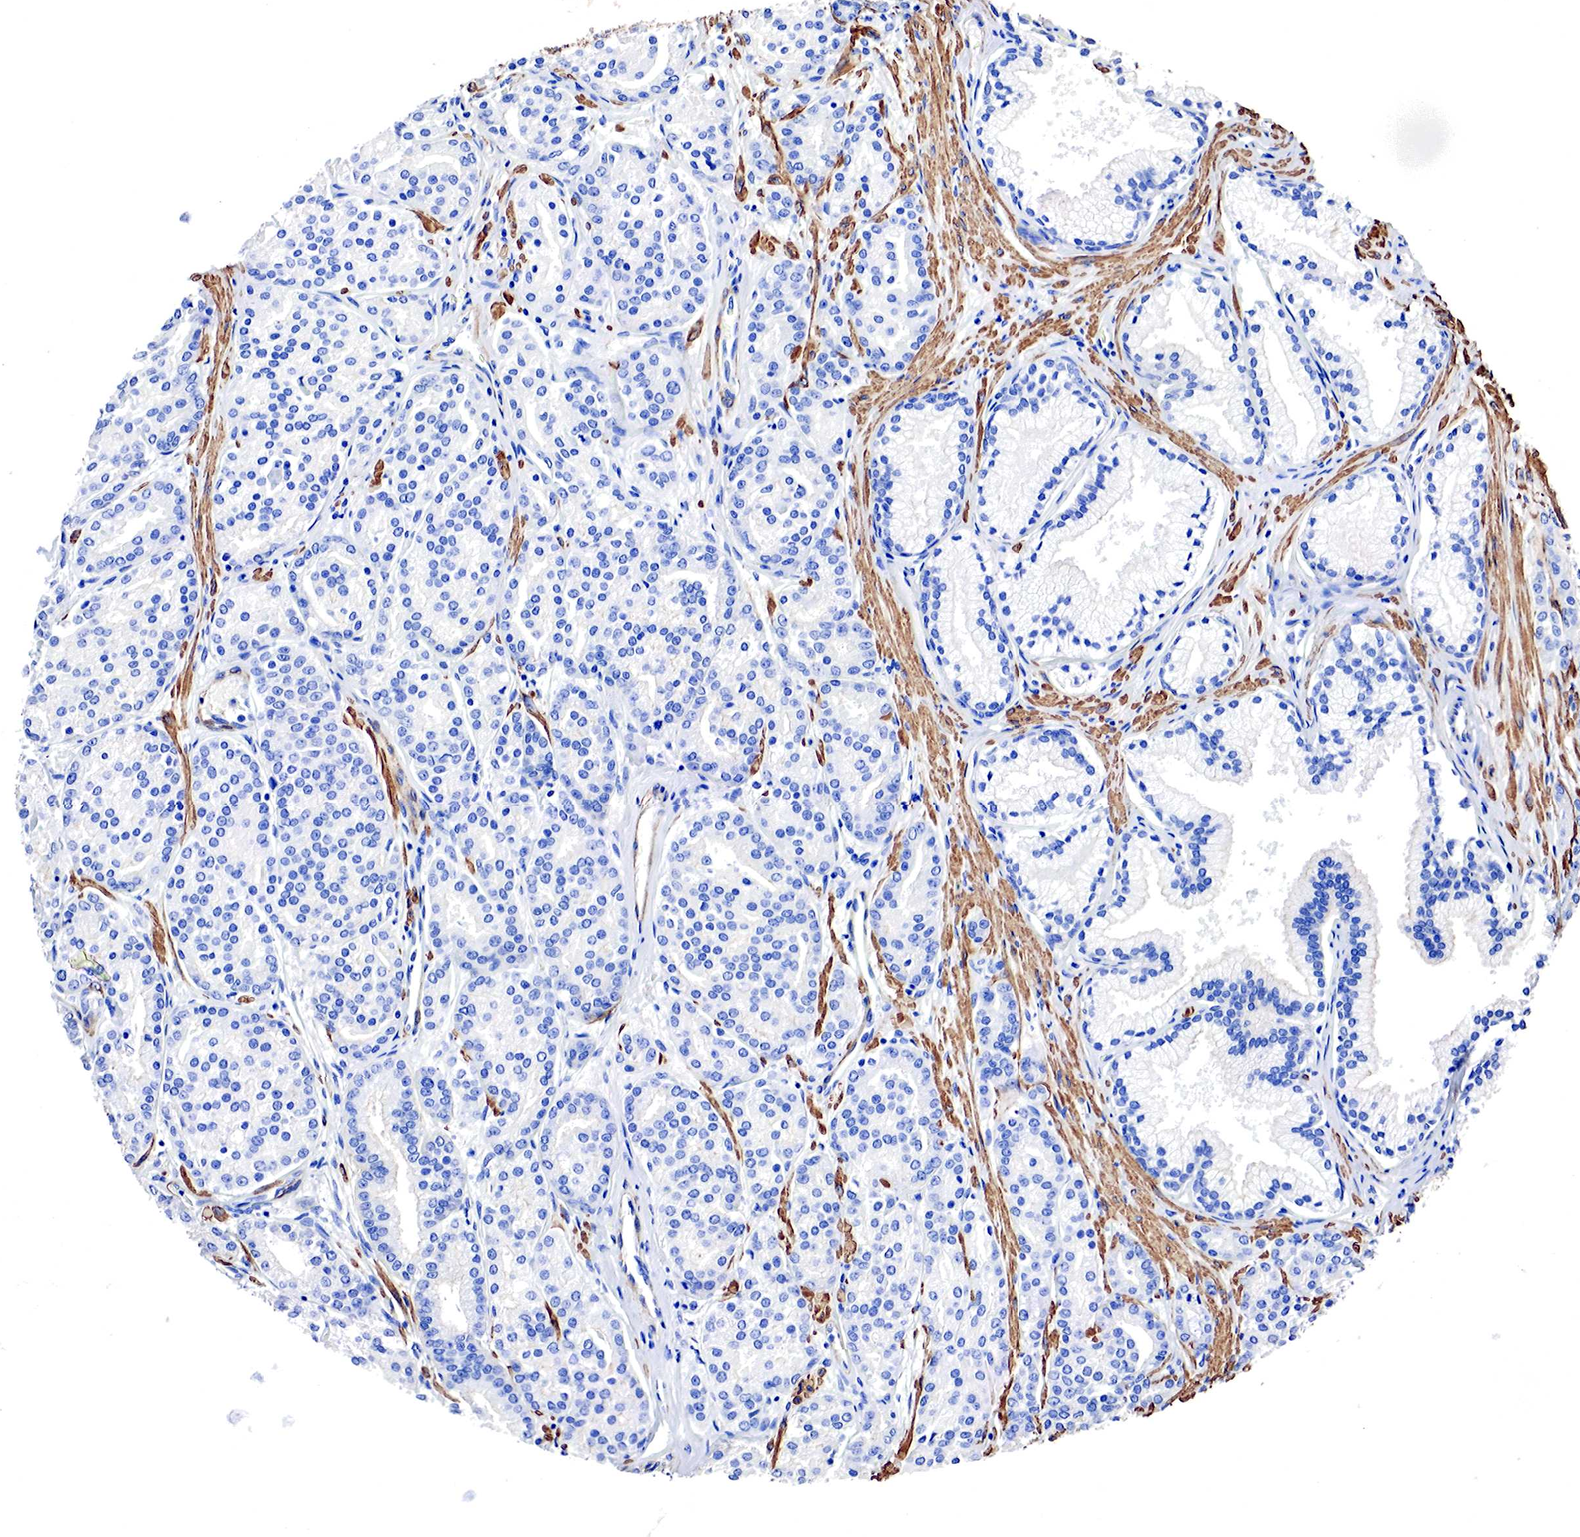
{"staining": {"intensity": "negative", "quantity": "none", "location": "none"}, "tissue": "prostate cancer", "cell_type": "Tumor cells", "image_type": "cancer", "snomed": [{"axis": "morphology", "description": "Adenocarcinoma, High grade"}, {"axis": "topography", "description": "Prostate"}], "caption": "DAB (3,3'-diaminobenzidine) immunohistochemical staining of human prostate cancer demonstrates no significant expression in tumor cells. (DAB immunohistochemistry (IHC) with hematoxylin counter stain).", "gene": "TPM1", "patient": {"sex": "male", "age": 64}}